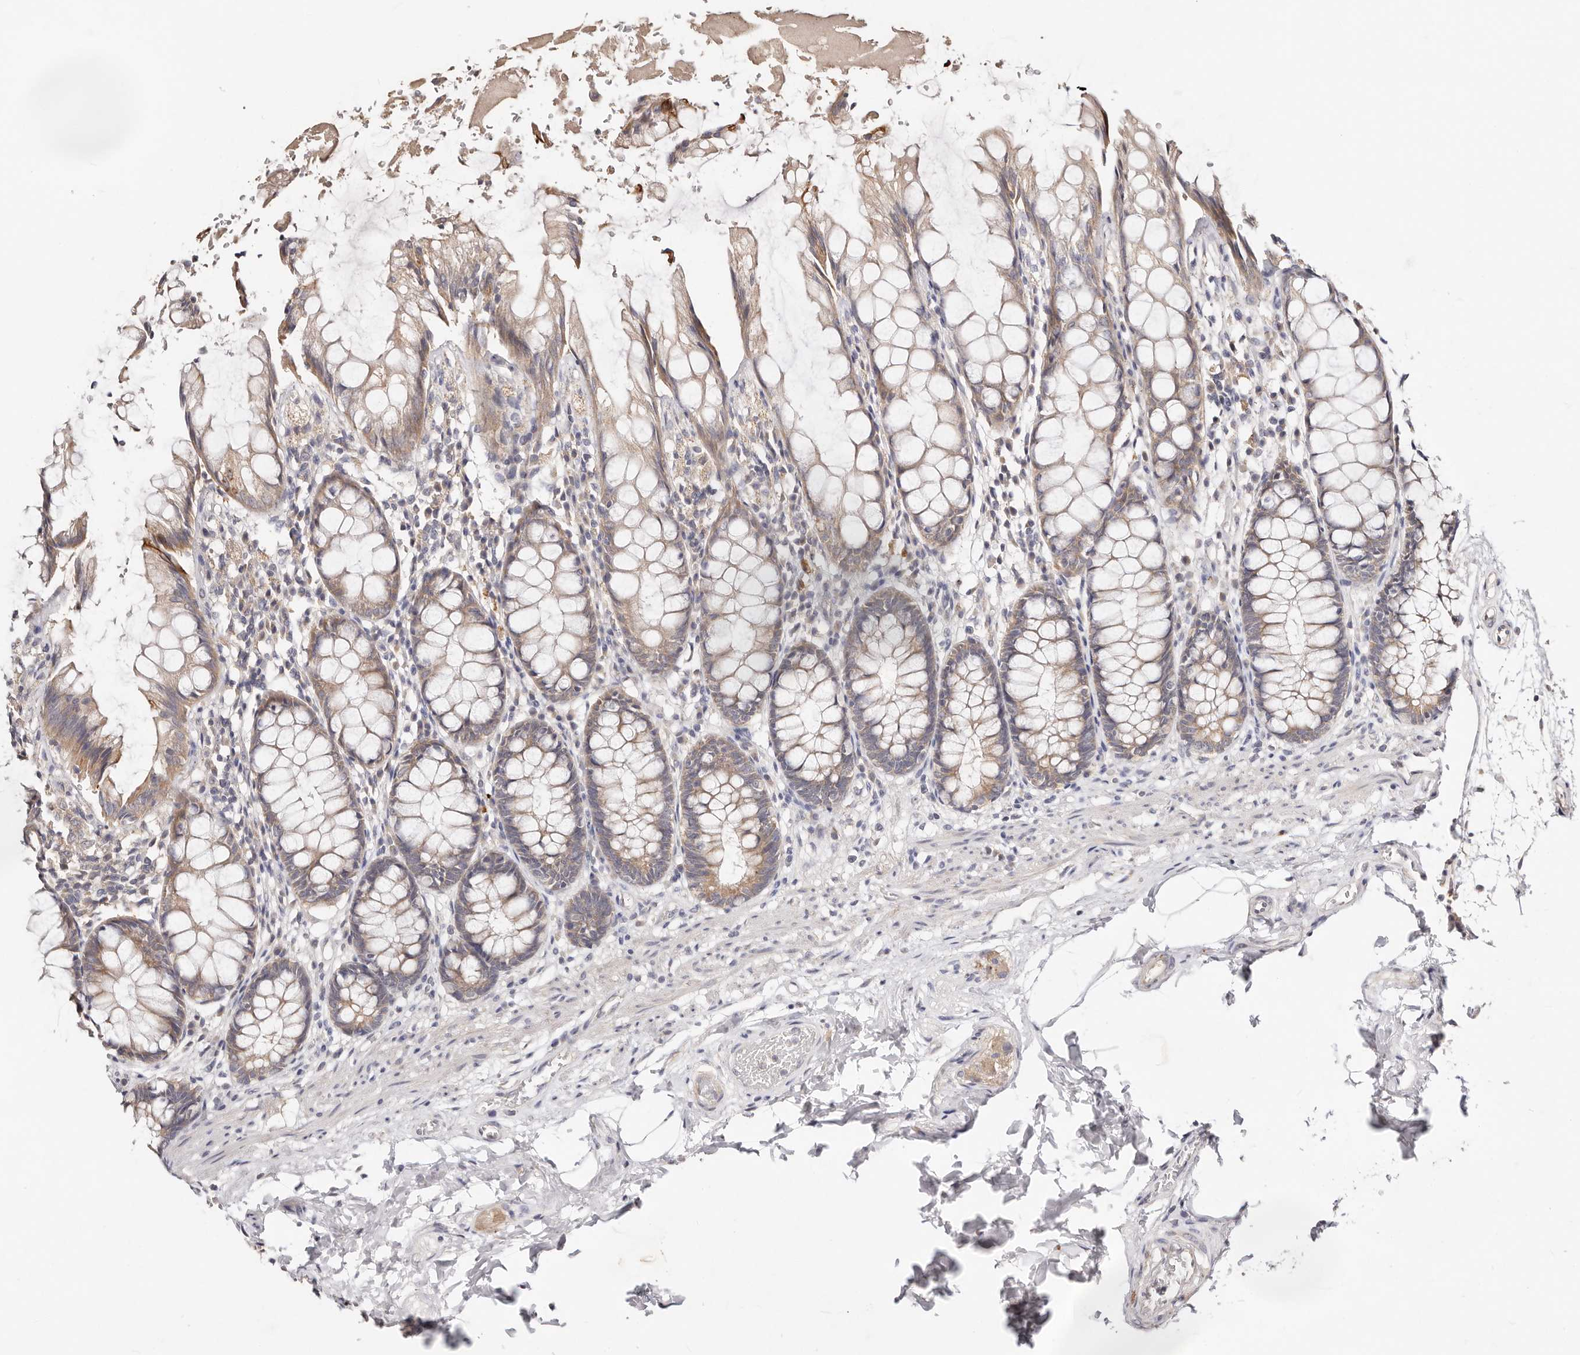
{"staining": {"intensity": "moderate", "quantity": ">75%", "location": "cytoplasmic/membranous"}, "tissue": "rectum", "cell_type": "Glandular cells", "image_type": "normal", "snomed": [{"axis": "morphology", "description": "Normal tissue, NOS"}, {"axis": "topography", "description": "Rectum"}], "caption": "High-power microscopy captured an IHC image of unremarkable rectum, revealing moderate cytoplasmic/membranous expression in approximately >75% of glandular cells.", "gene": "VIPAS39", "patient": {"sex": "male", "age": 64}}